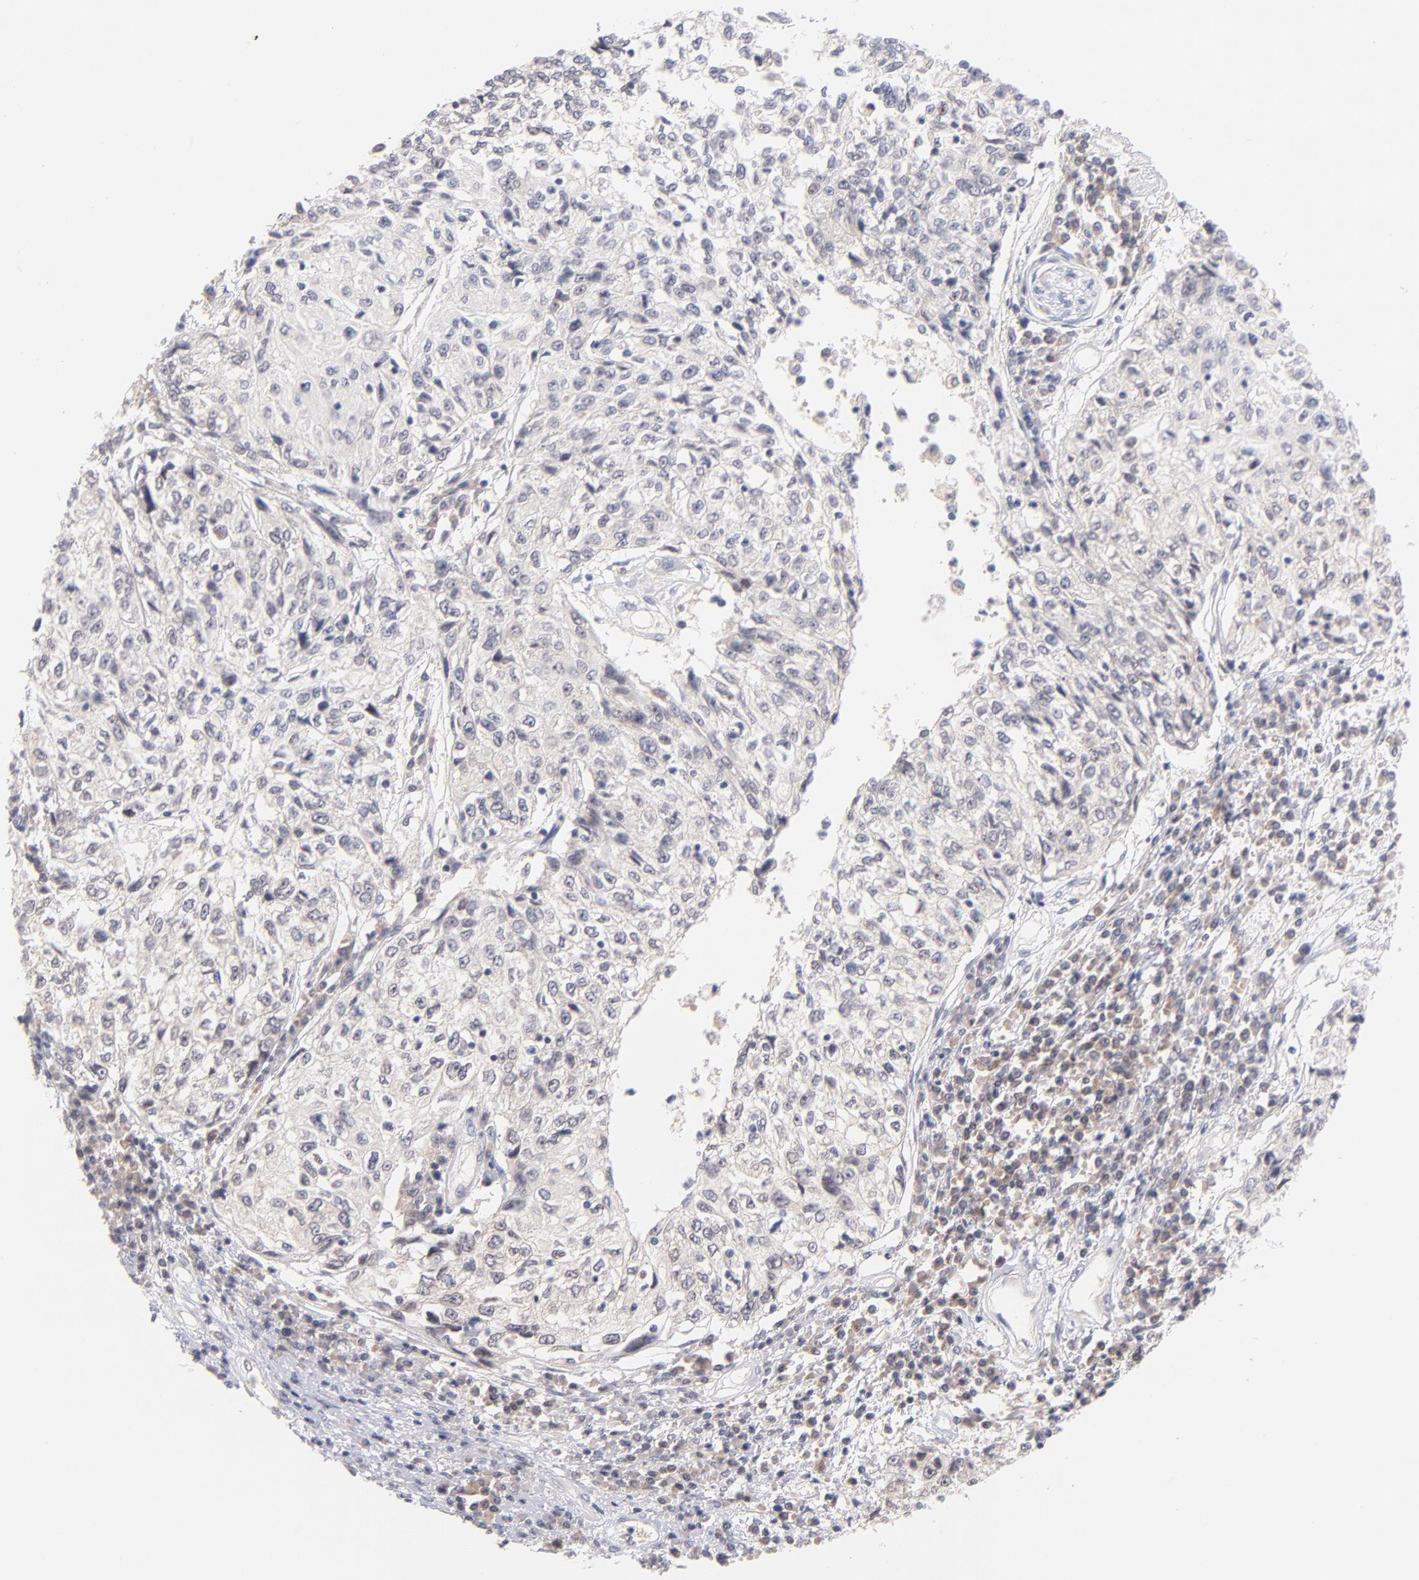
{"staining": {"intensity": "negative", "quantity": "none", "location": "none"}, "tissue": "cervical cancer", "cell_type": "Tumor cells", "image_type": "cancer", "snomed": [{"axis": "morphology", "description": "Squamous cell carcinoma, NOS"}, {"axis": "topography", "description": "Cervix"}], "caption": "IHC of human cervical squamous cell carcinoma exhibits no expression in tumor cells. (Immunohistochemistry, brightfield microscopy, high magnification).", "gene": "CASP6", "patient": {"sex": "female", "age": 57}}